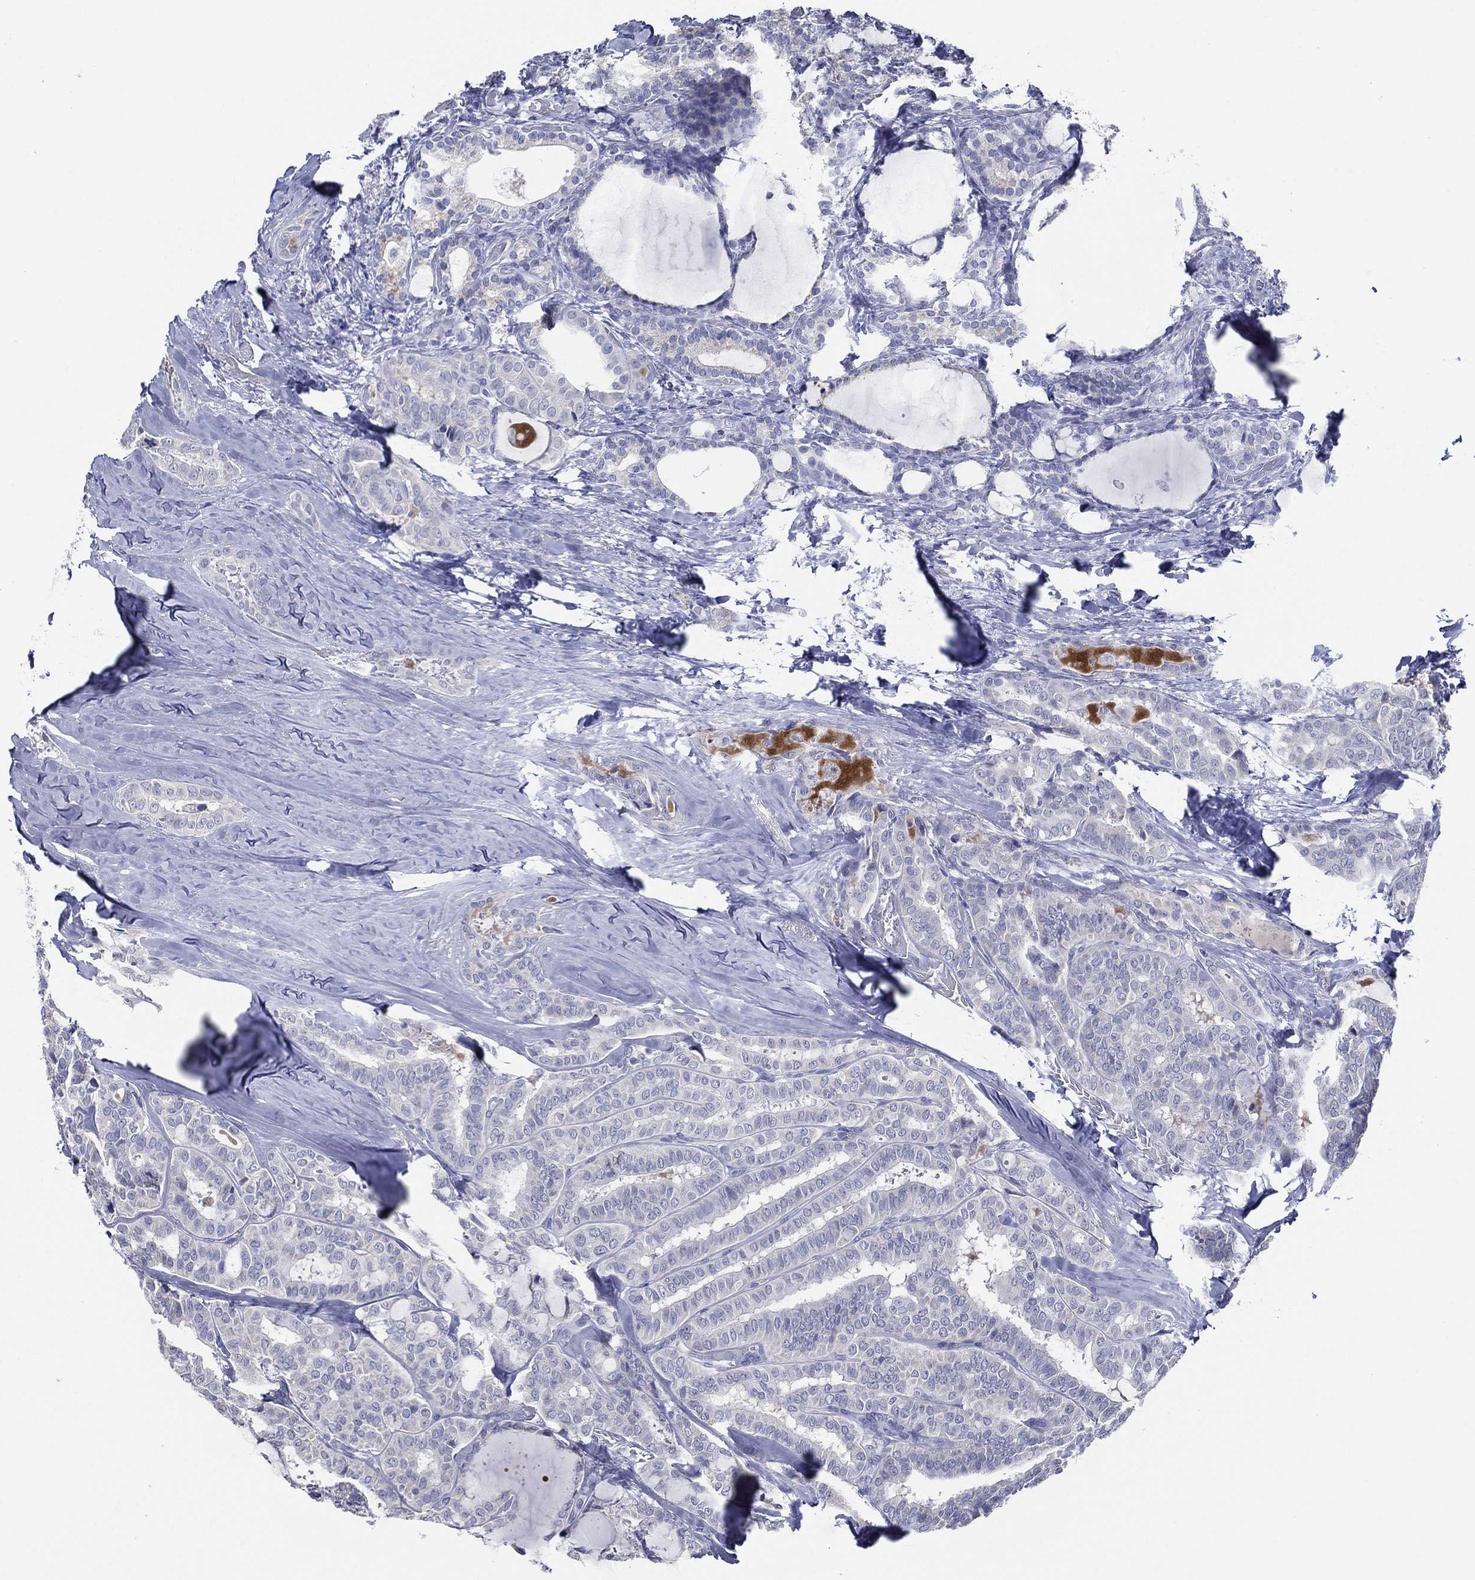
{"staining": {"intensity": "negative", "quantity": "none", "location": "none"}, "tissue": "thyroid cancer", "cell_type": "Tumor cells", "image_type": "cancer", "snomed": [{"axis": "morphology", "description": "Papillary adenocarcinoma, NOS"}, {"axis": "topography", "description": "Thyroid gland"}], "caption": "High magnification brightfield microscopy of thyroid papillary adenocarcinoma stained with DAB (3,3'-diaminobenzidine) (brown) and counterstained with hematoxylin (blue): tumor cells show no significant positivity.", "gene": "SLC13A4", "patient": {"sex": "female", "age": 39}}